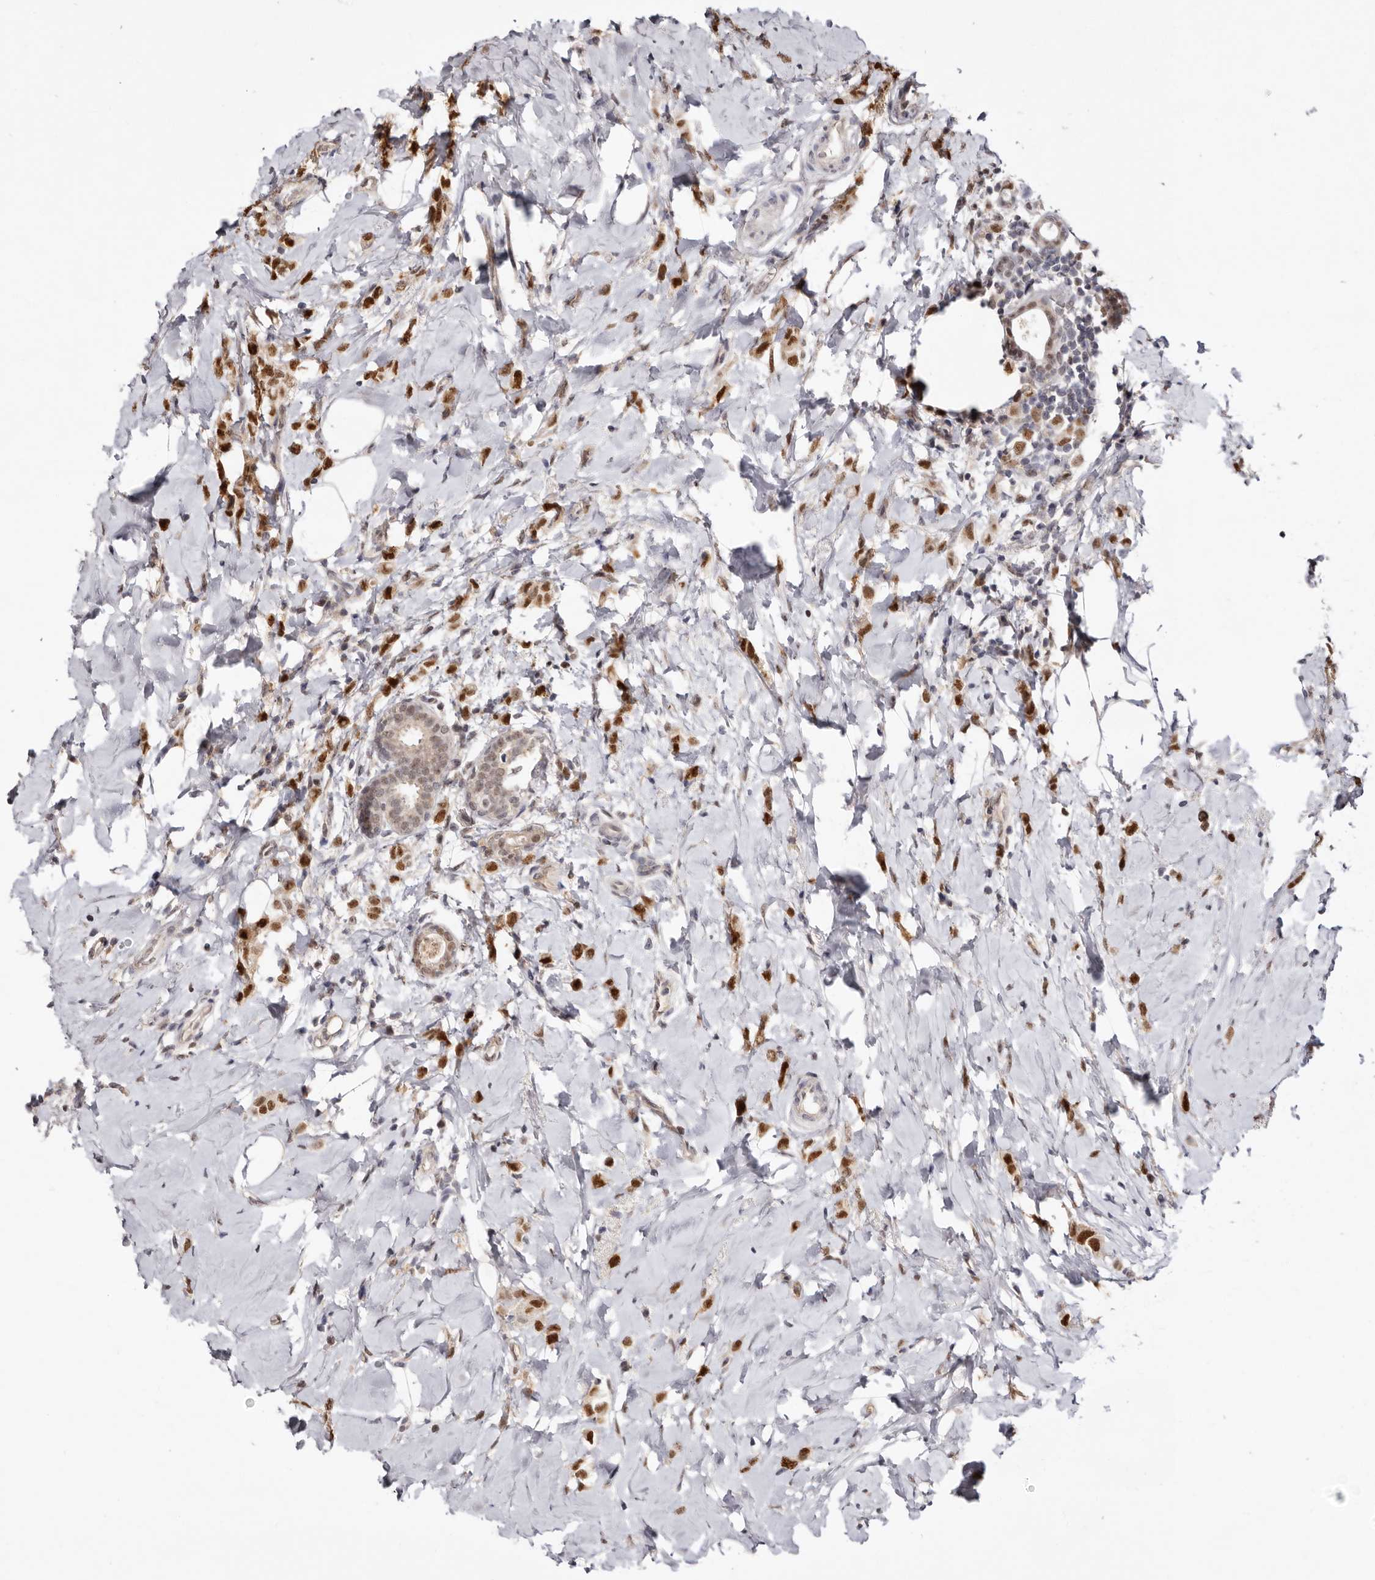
{"staining": {"intensity": "strong", "quantity": ">75%", "location": "cytoplasmic/membranous,nuclear"}, "tissue": "breast cancer", "cell_type": "Tumor cells", "image_type": "cancer", "snomed": [{"axis": "morphology", "description": "Lobular carcinoma"}, {"axis": "topography", "description": "Breast"}], "caption": "Immunohistochemistry (IHC) photomicrograph of neoplastic tissue: human breast lobular carcinoma stained using immunohistochemistry (IHC) shows high levels of strong protein expression localized specifically in the cytoplasmic/membranous and nuclear of tumor cells, appearing as a cytoplasmic/membranous and nuclear brown color.", "gene": "NOTCH1", "patient": {"sex": "female", "age": 47}}